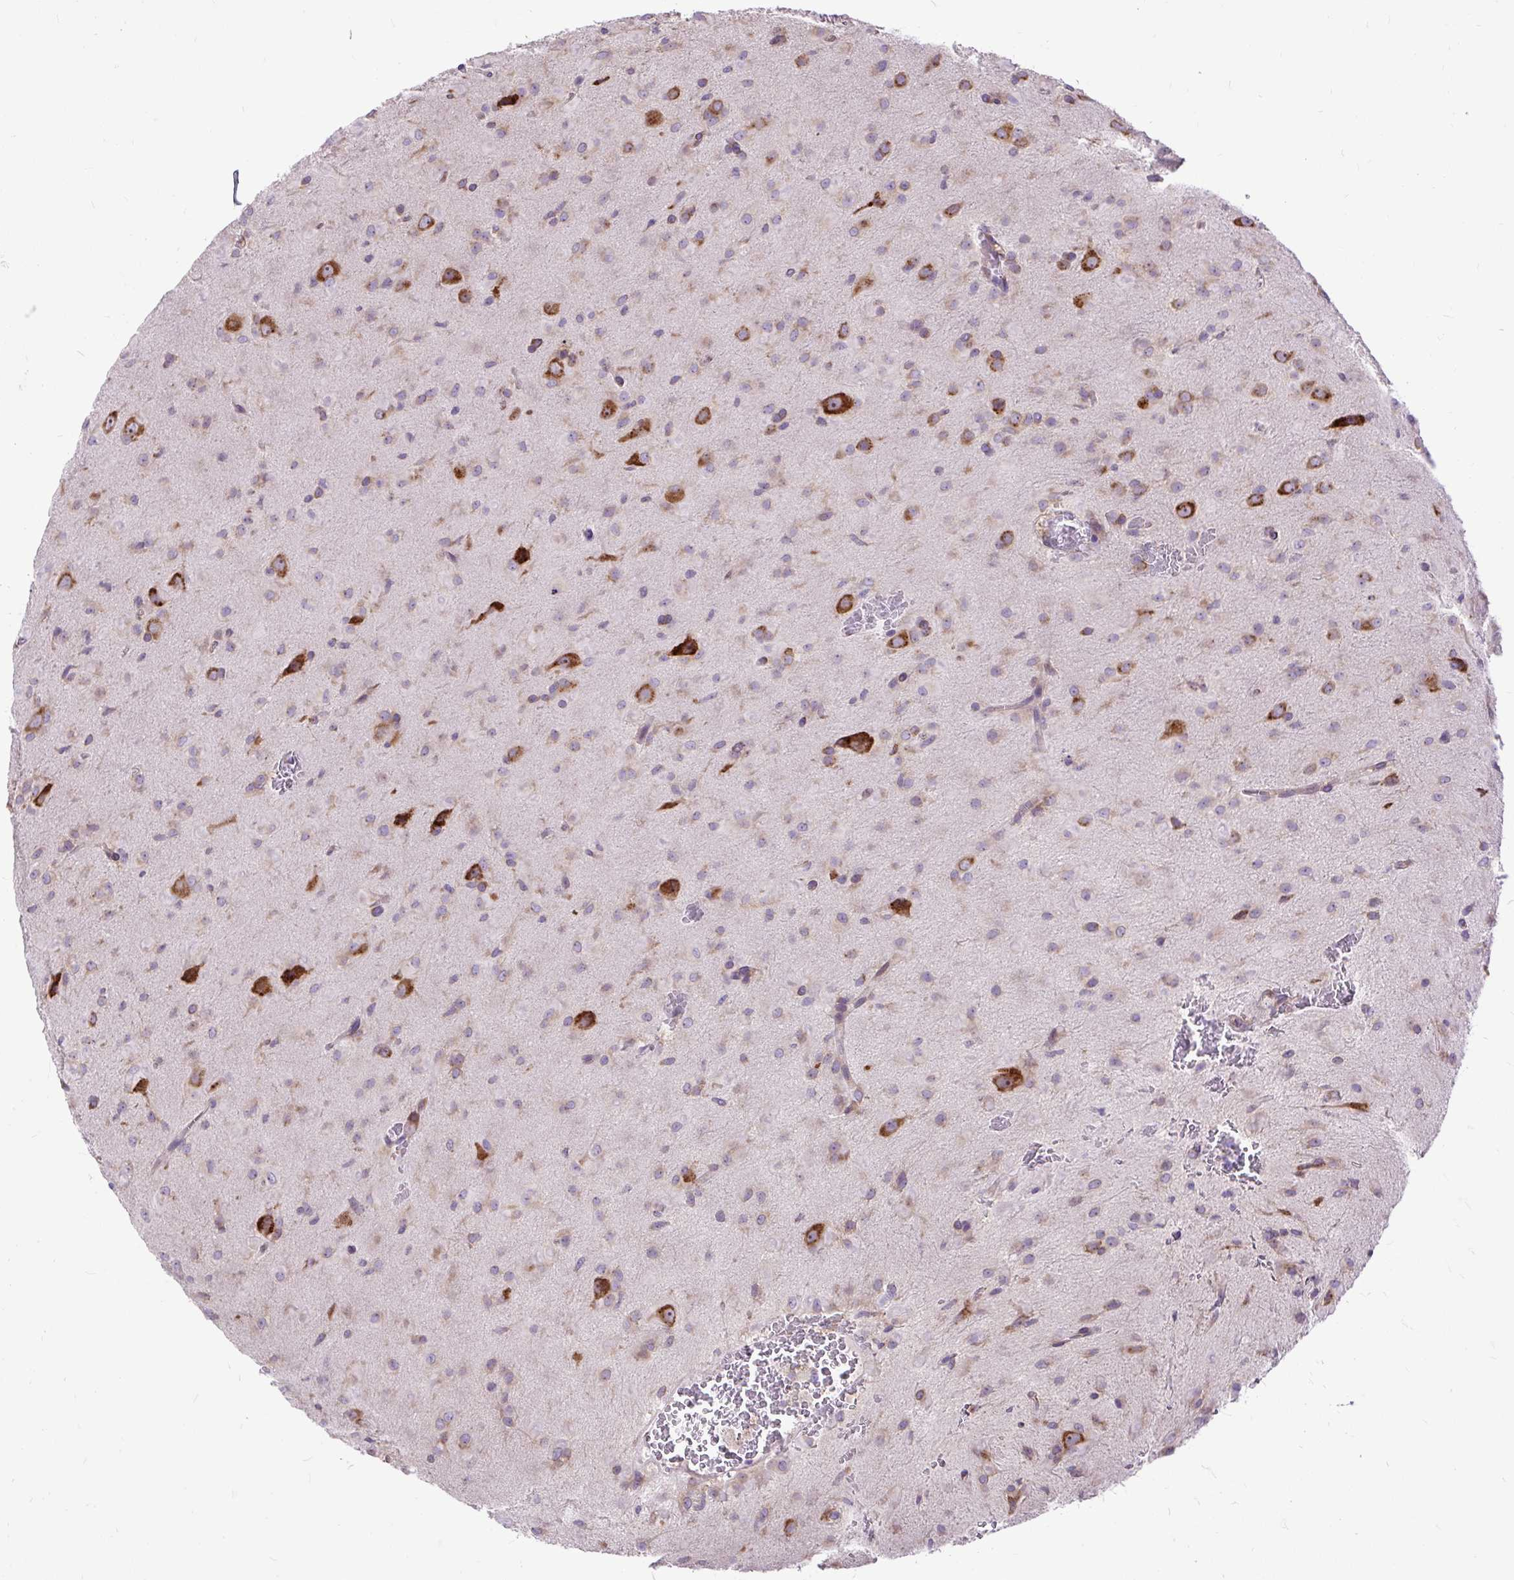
{"staining": {"intensity": "weak", "quantity": "<25%", "location": "cytoplasmic/membranous"}, "tissue": "glioma", "cell_type": "Tumor cells", "image_type": "cancer", "snomed": [{"axis": "morphology", "description": "Glioma, malignant, Low grade"}, {"axis": "topography", "description": "Brain"}], "caption": "The IHC photomicrograph has no significant staining in tumor cells of malignant low-grade glioma tissue.", "gene": "RPS5", "patient": {"sex": "male", "age": 58}}